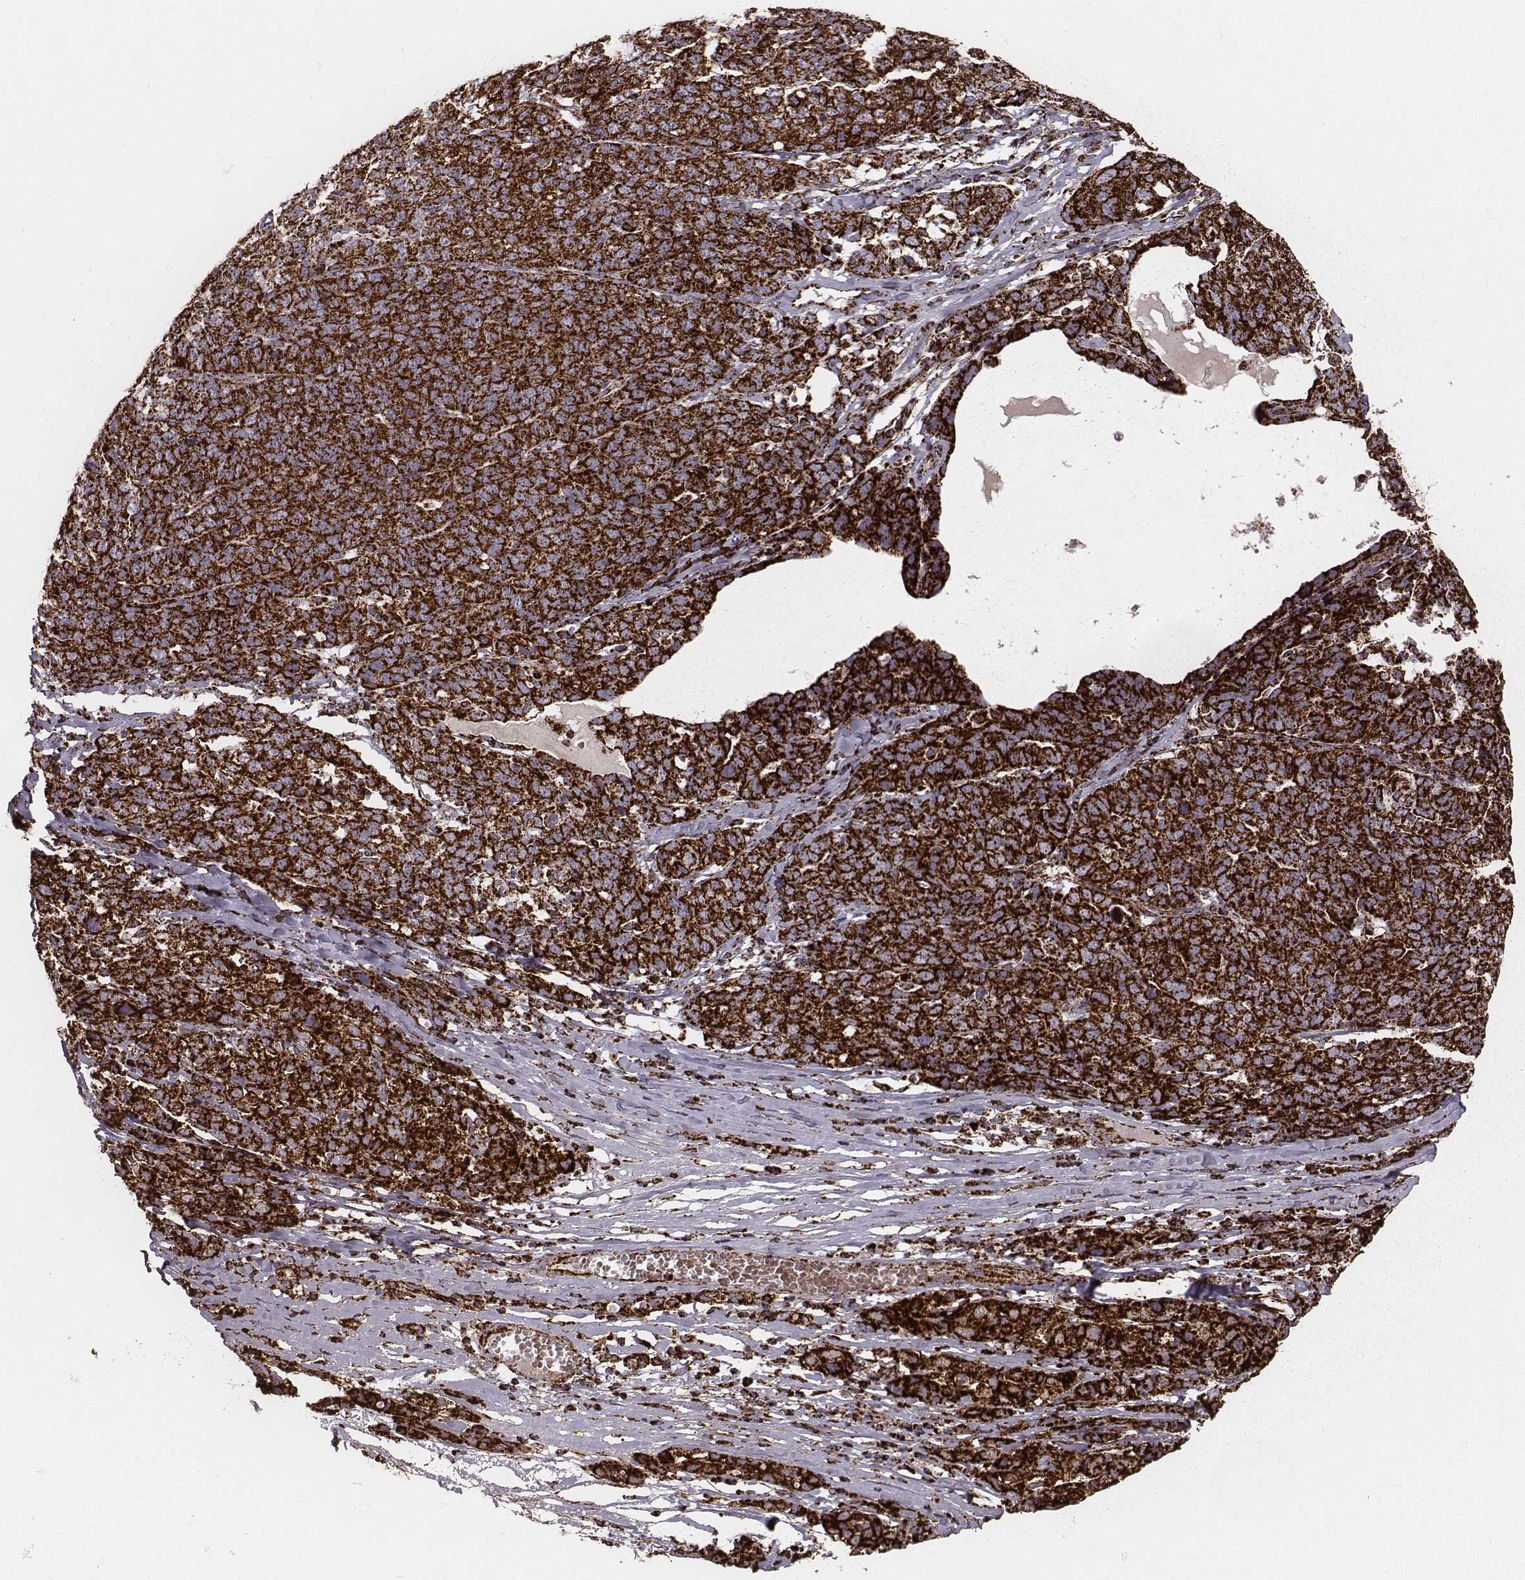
{"staining": {"intensity": "strong", "quantity": ">75%", "location": "cytoplasmic/membranous"}, "tissue": "ovarian cancer", "cell_type": "Tumor cells", "image_type": "cancer", "snomed": [{"axis": "morphology", "description": "Cystadenocarcinoma, serous, NOS"}, {"axis": "topography", "description": "Ovary"}], "caption": "Protein staining of ovarian cancer tissue demonstrates strong cytoplasmic/membranous positivity in about >75% of tumor cells.", "gene": "TUFM", "patient": {"sex": "female", "age": 71}}